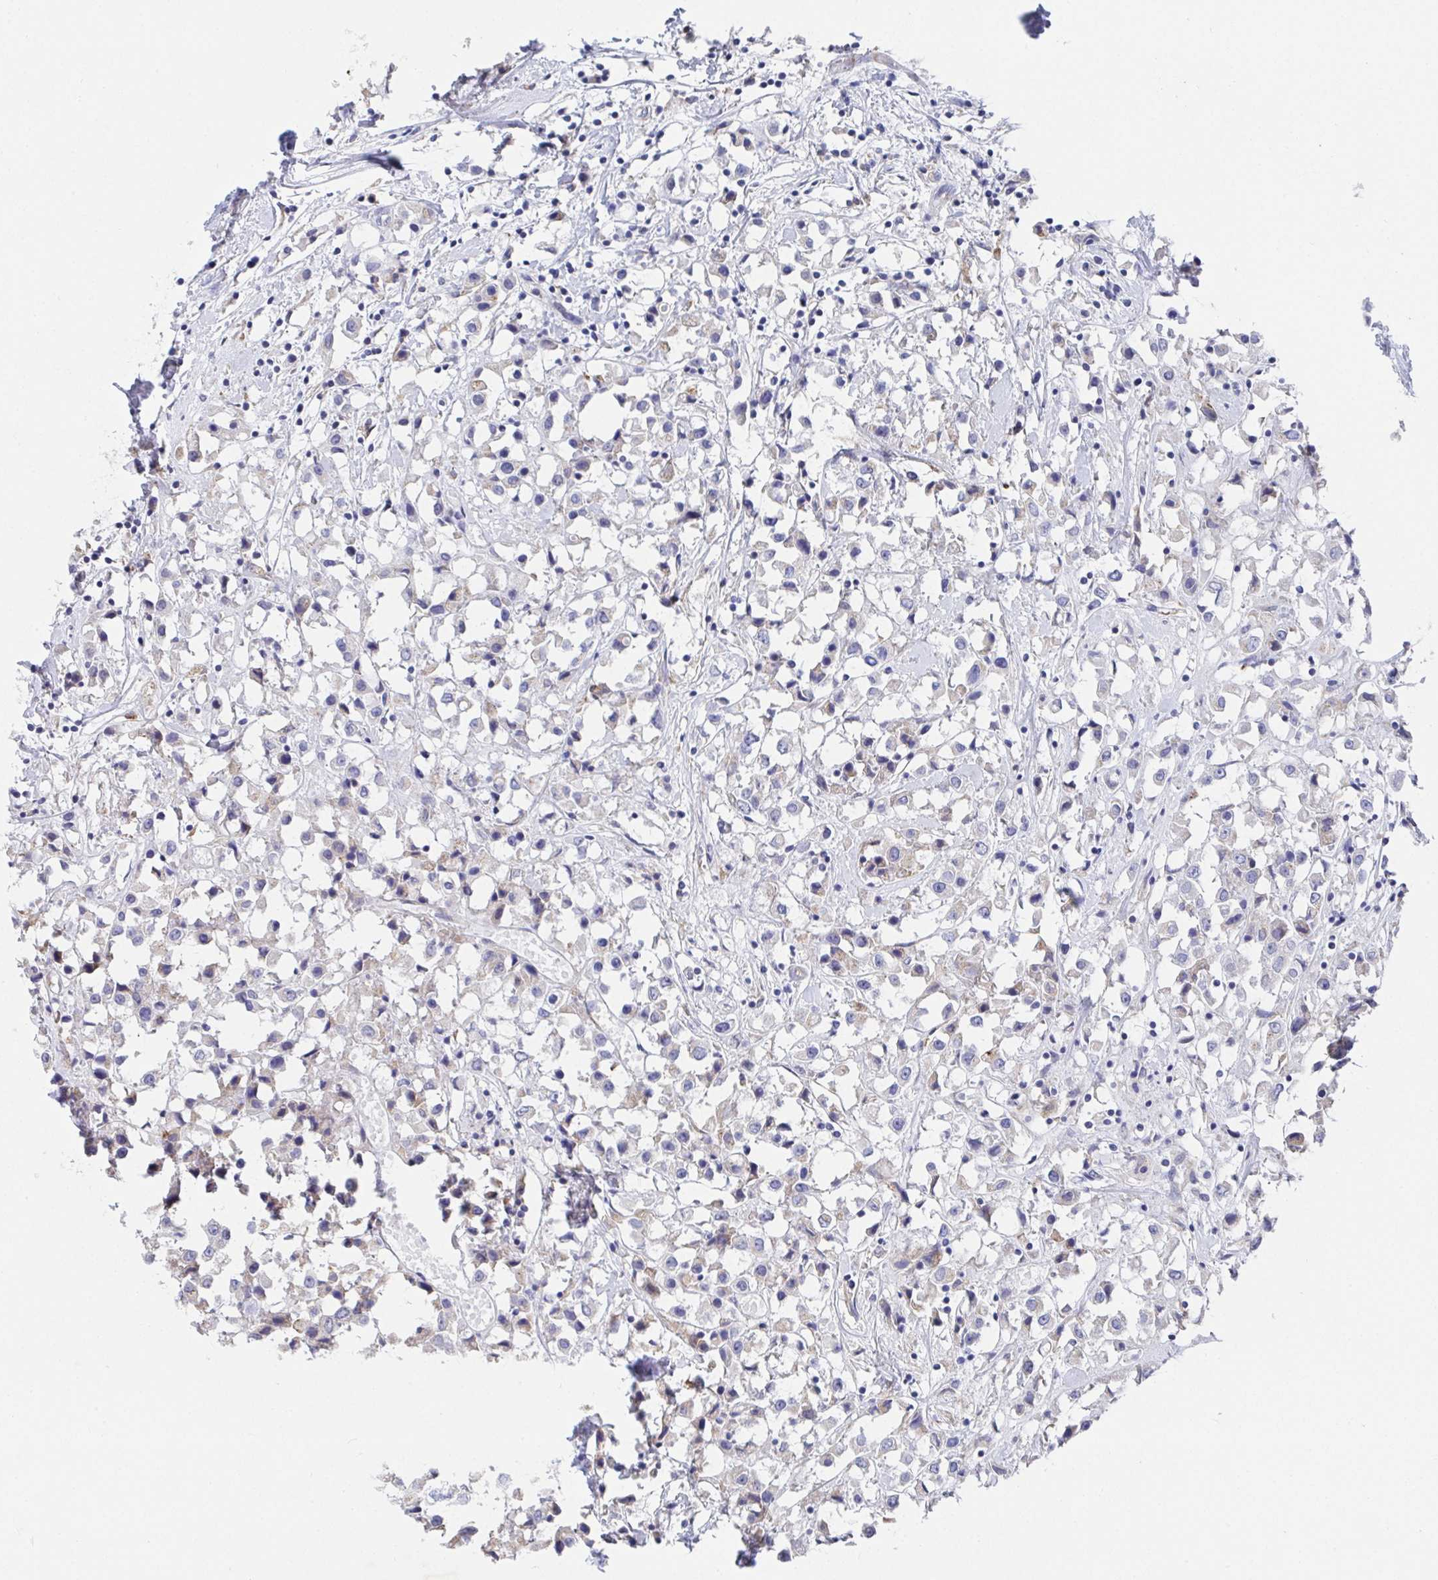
{"staining": {"intensity": "negative", "quantity": "none", "location": "none"}, "tissue": "breast cancer", "cell_type": "Tumor cells", "image_type": "cancer", "snomed": [{"axis": "morphology", "description": "Duct carcinoma"}, {"axis": "topography", "description": "Breast"}], "caption": "The micrograph demonstrates no significant positivity in tumor cells of breast cancer.", "gene": "TAS2R39", "patient": {"sex": "female", "age": 61}}